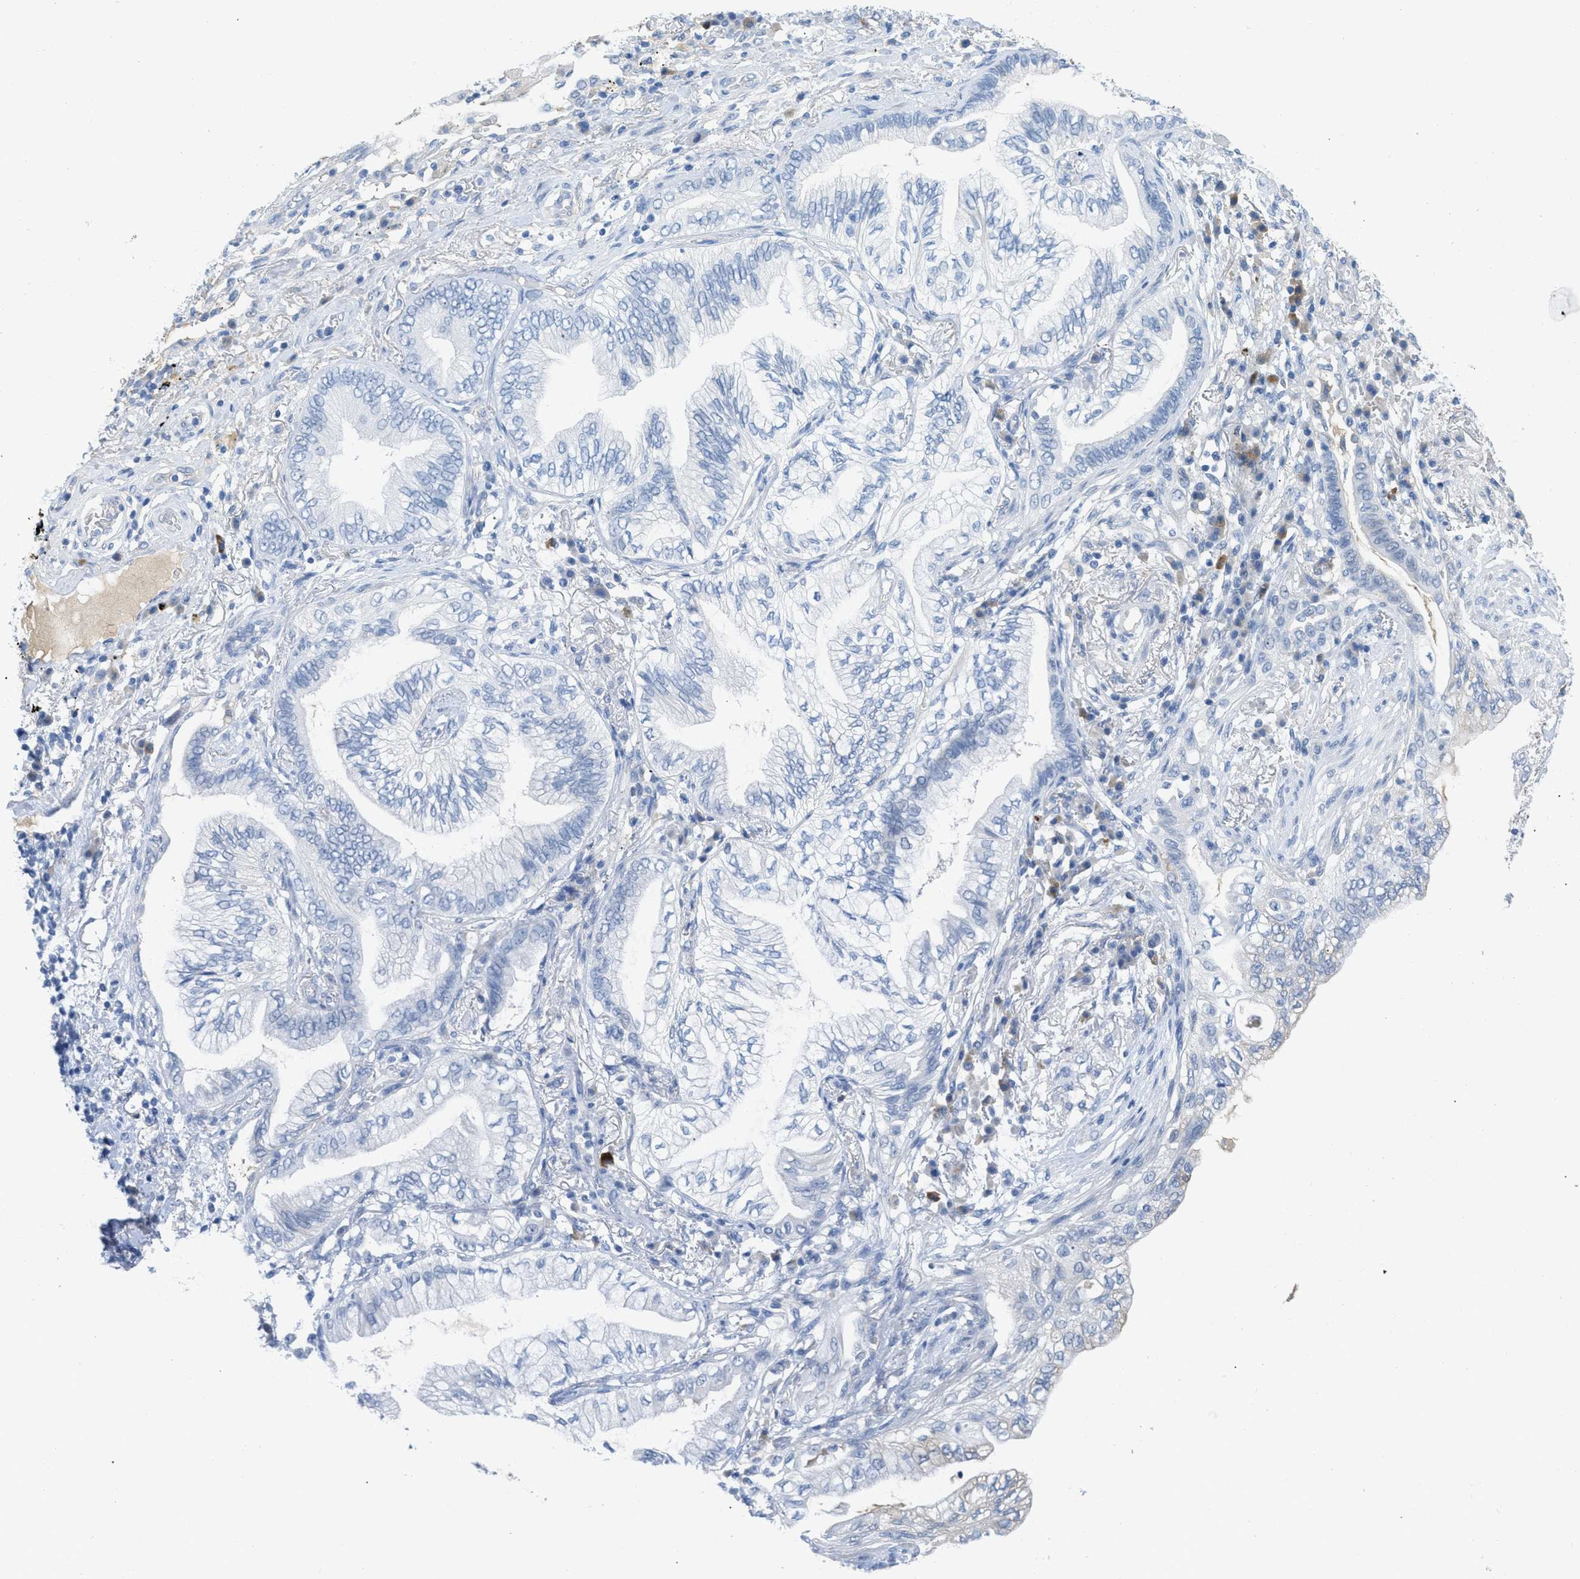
{"staining": {"intensity": "negative", "quantity": "none", "location": "none"}, "tissue": "lung cancer", "cell_type": "Tumor cells", "image_type": "cancer", "snomed": [{"axis": "morphology", "description": "Normal tissue, NOS"}, {"axis": "morphology", "description": "Adenocarcinoma, NOS"}, {"axis": "topography", "description": "Bronchus"}, {"axis": "topography", "description": "Lung"}], "caption": "A photomicrograph of human lung cancer (adenocarcinoma) is negative for staining in tumor cells. (DAB immunohistochemistry visualized using brightfield microscopy, high magnification).", "gene": "HSF2", "patient": {"sex": "female", "age": 70}}